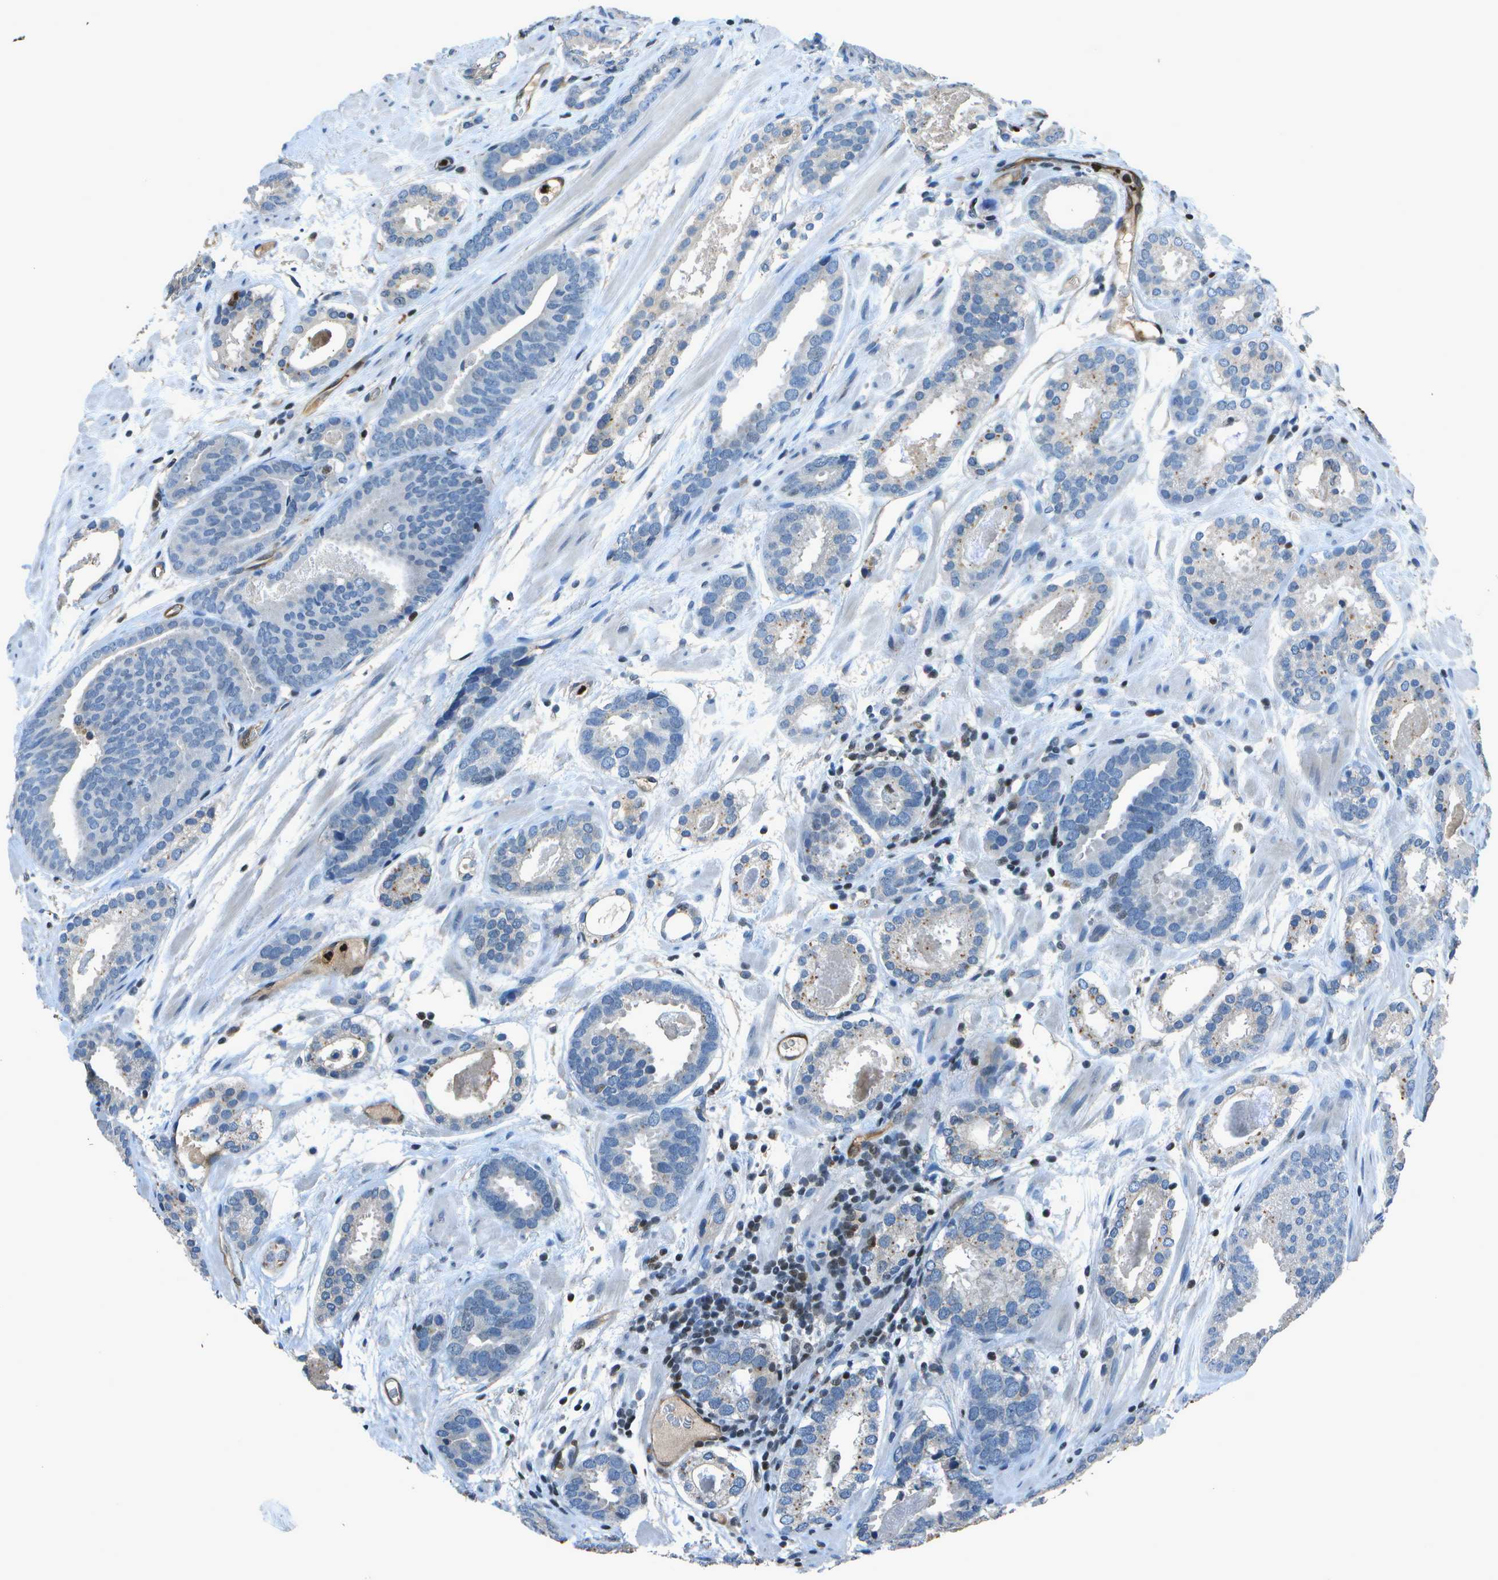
{"staining": {"intensity": "negative", "quantity": "none", "location": "none"}, "tissue": "prostate cancer", "cell_type": "Tumor cells", "image_type": "cancer", "snomed": [{"axis": "morphology", "description": "Adenocarcinoma, Low grade"}, {"axis": "topography", "description": "Prostate"}], "caption": "There is no significant staining in tumor cells of low-grade adenocarcinoma (prostate). (DAB immunohistochemistry with hematoxylin counter stain).", "gene": "PDLIM1", "patient": {"sex": "male", "age": 69}}